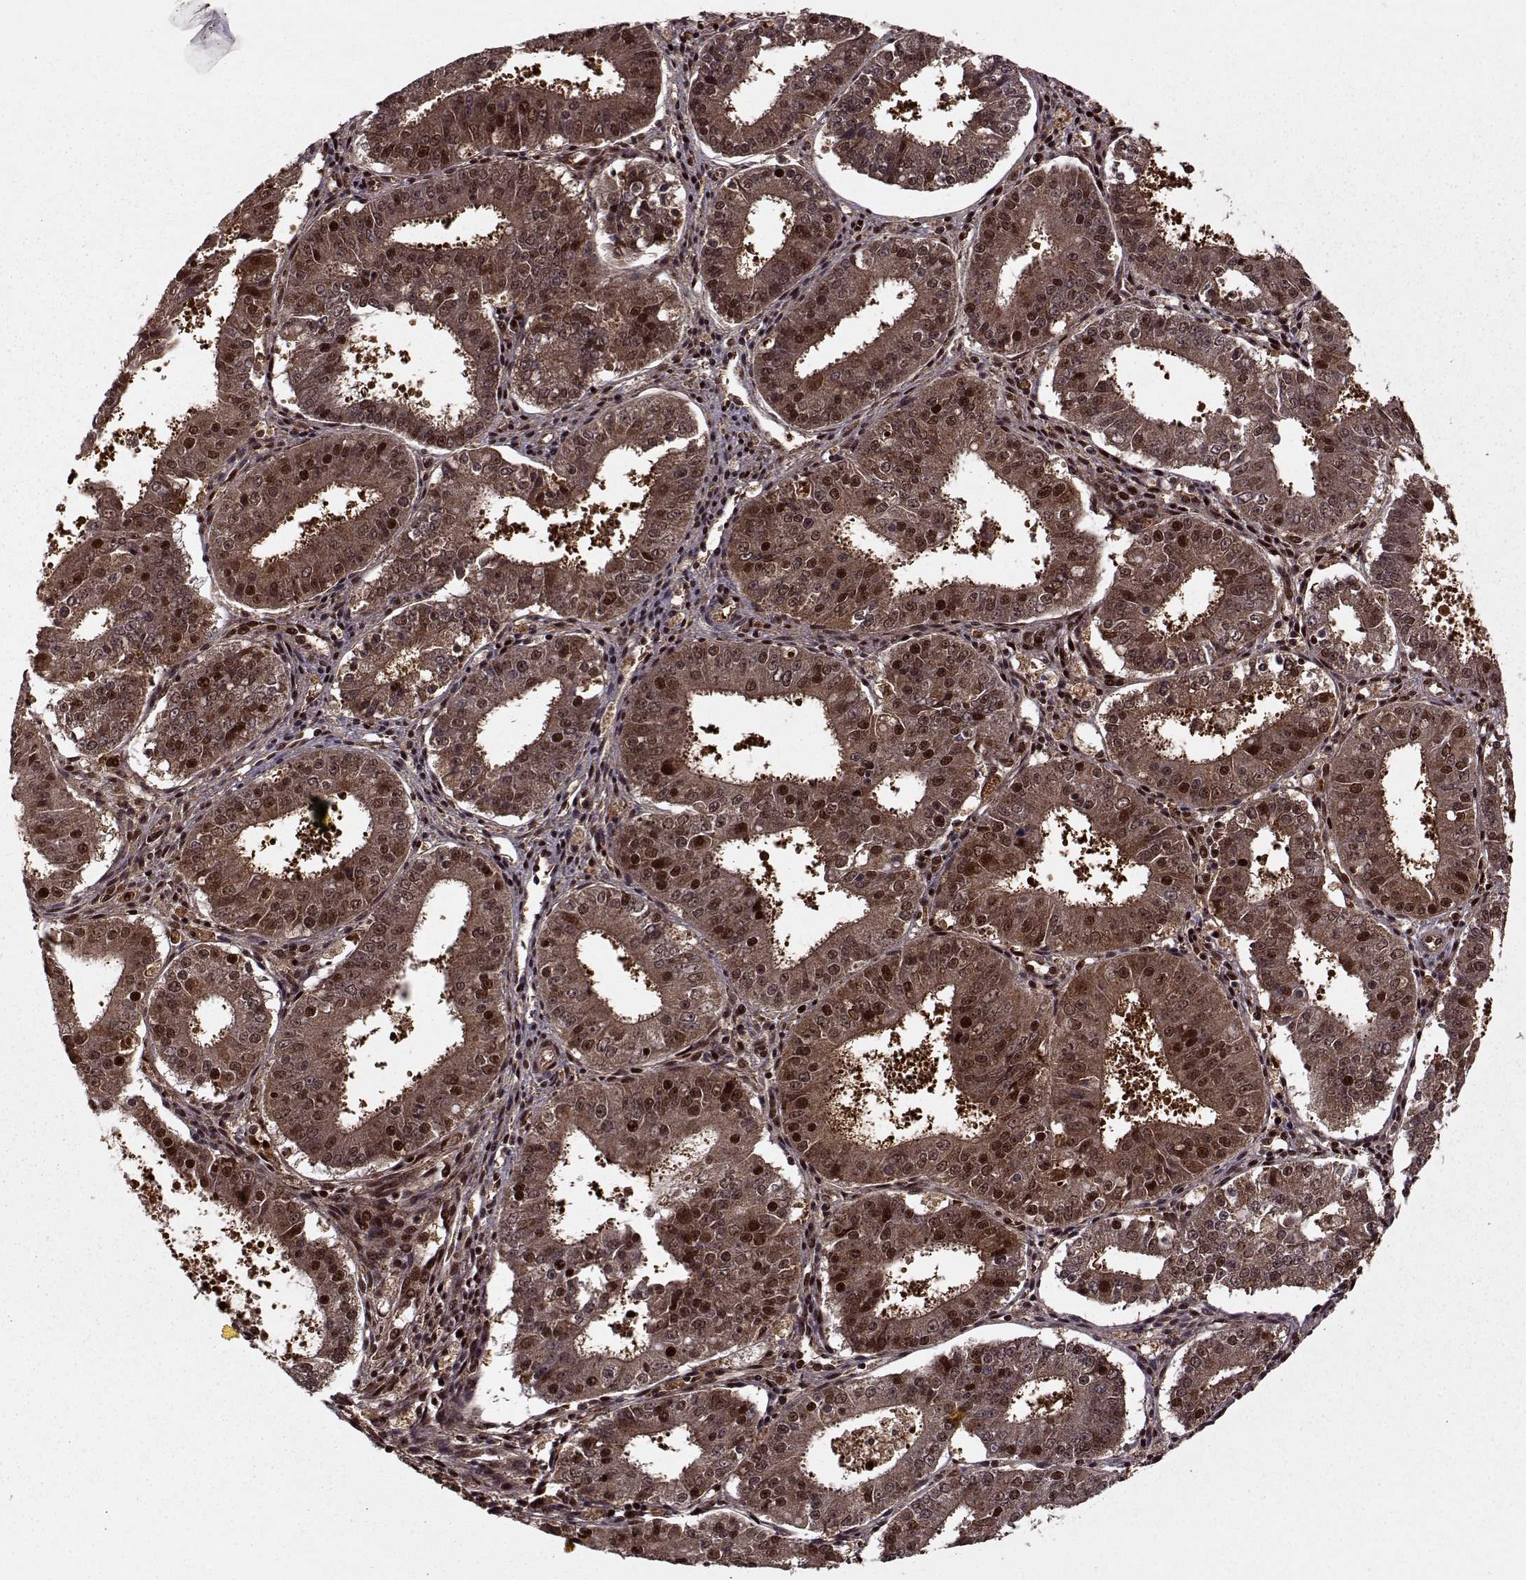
{"staining": {"intensity": "strong", "quantity": "25%-75%", "location": "cytoplasmic/membranous,nuclear"}, "tissue": "ovarian cancer", "cell_type": "Tumor cells", "image_type": "cancer", "snomed": [{"axis": "morphology", "description": "Carcinoma, endometroid"}, {"axis": "topography", "description": "Ovary"}], "caption": "High-power microscopy captured an IHC photomicrograph of ovarian cancer (endometroid carcinoma), revealing strong cytoplasmic/membranous and nuclear positivity in about 25%-75% of tumor cells.", "gene": "PSMA7", "patient": {"sex": "female", "age": 42}}